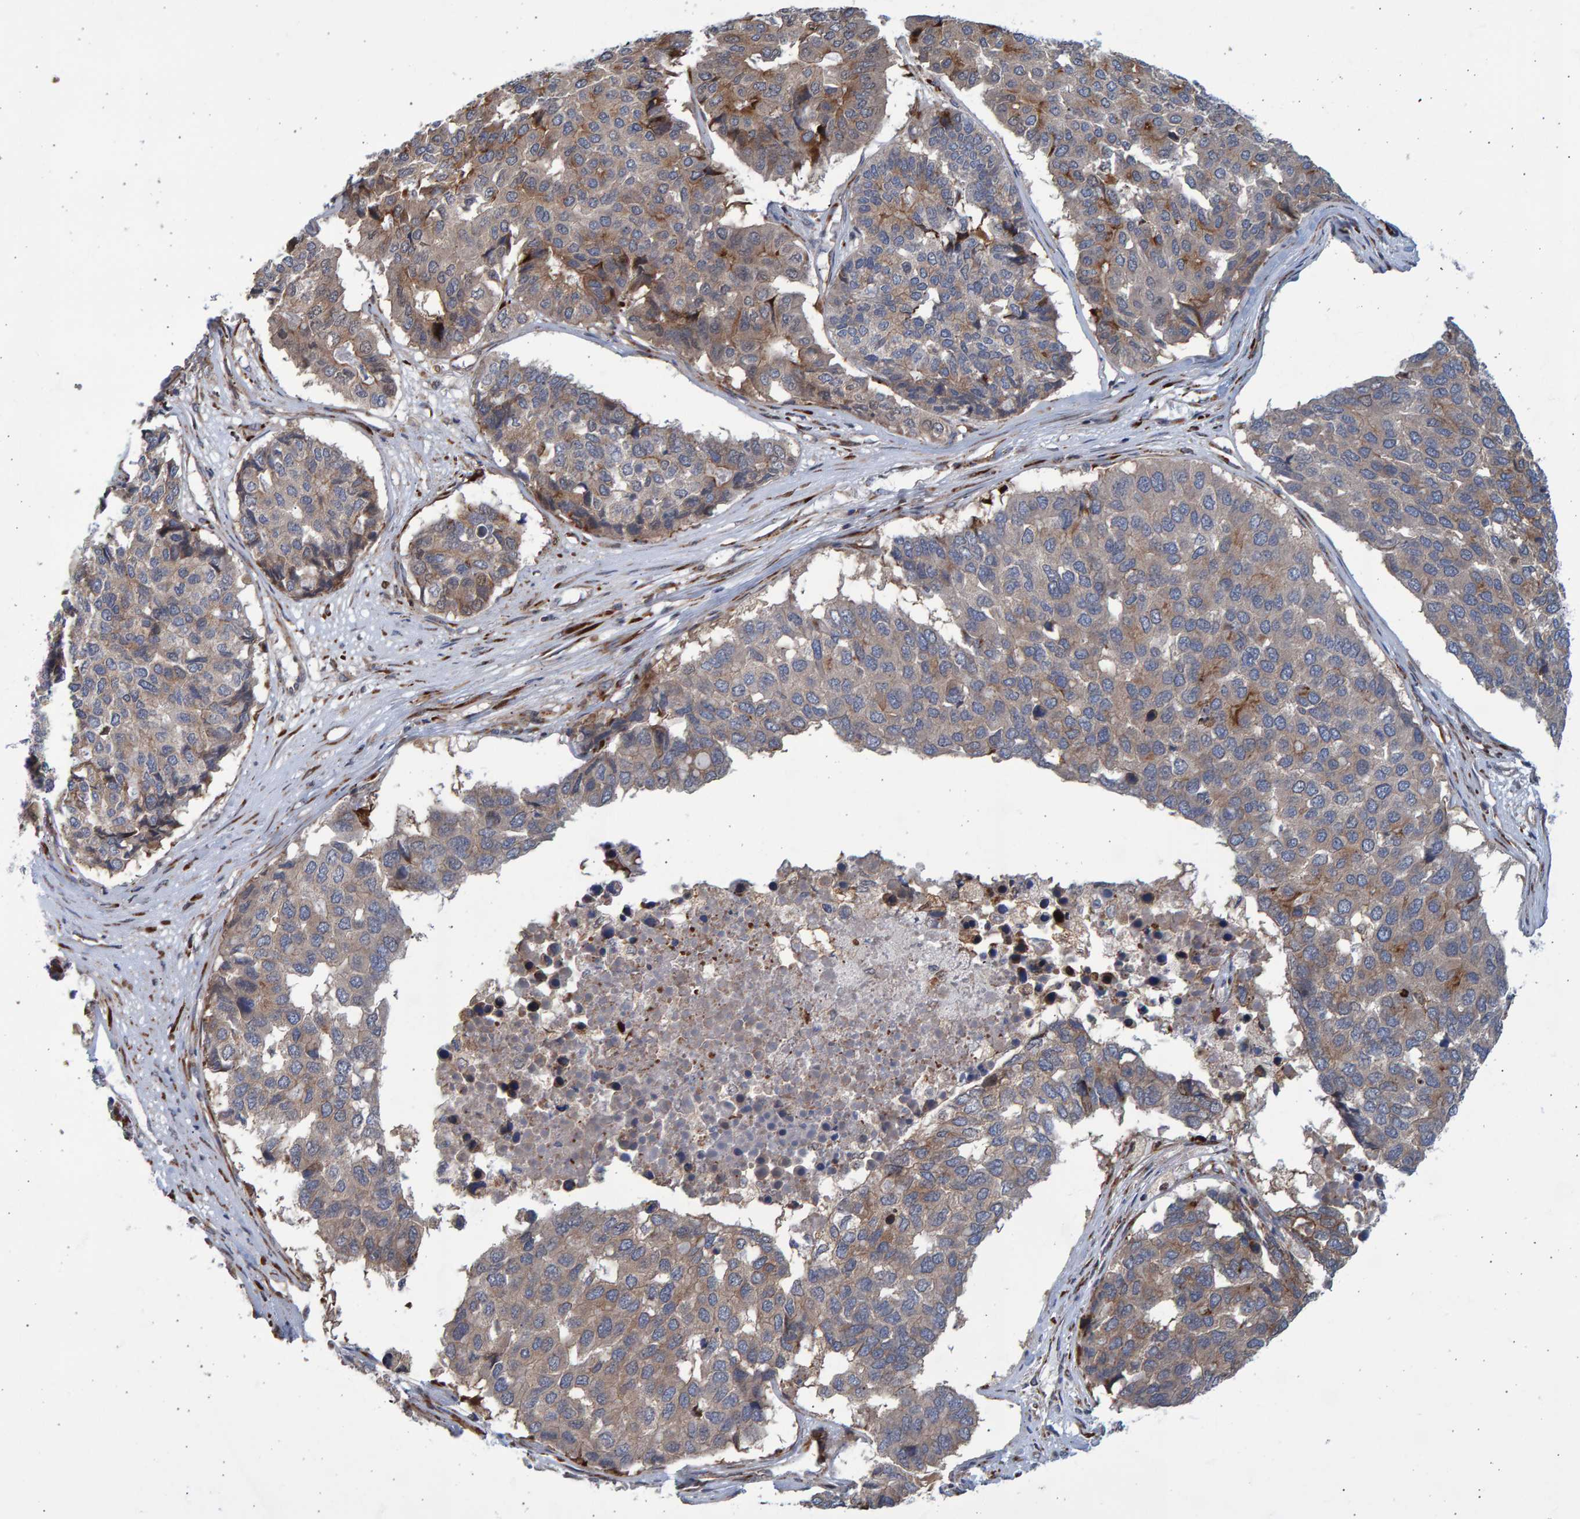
{"staining": {"intensity": "weak", "quantity": ">75%", "location": "cytoplasmic/membranous"}, "tissue": "pancreatic cancer", "cell_type": "Tumor cells", "image_type": "cancer", "snomed": [{"axis": "morphology", "description": "Adenocarcinoma, NOS"}, {"axis": "topography", "description": "Pancreas"}], "caption": "Pancreatic adenocarcinoma tissue displays weak cytoplasmic/membranous staining in about >75% of tumor cells, visualized by immunohistochemistry.", "gene": "LRBA", "patient": {"sex": "male", "age": 50}}